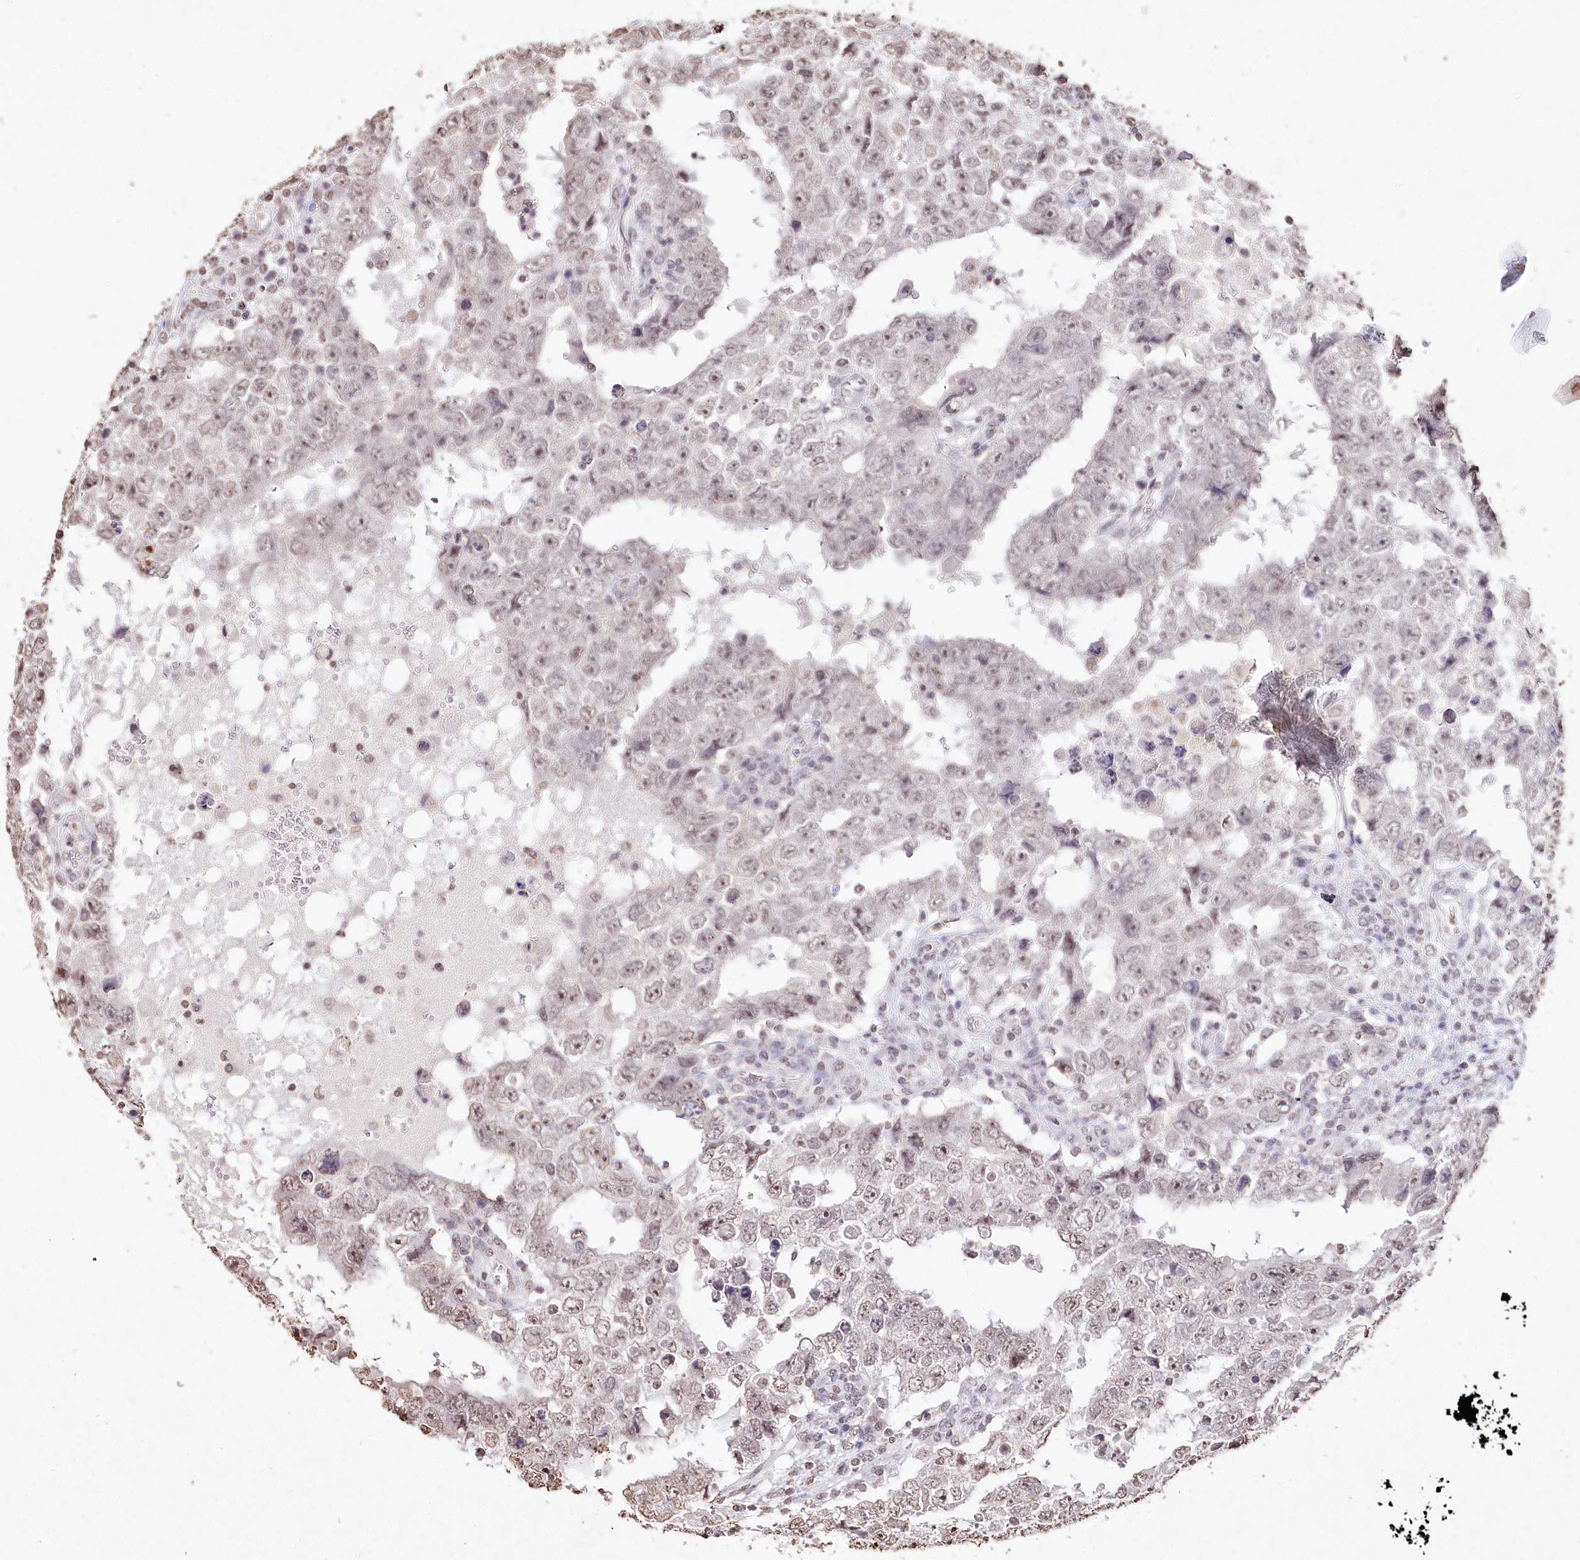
{"staining": {"intensity": "weak", "quantity": ">75%", "location": "nuclear"}, "tissue": "testis cancer", "cell_type": "Tumor cells", "image_type": "cancer", "snomed": [{"axis": "morphology", "description": "Carcinoma, Embryonal, NOS"}, {"axis": "topography", "description": "Testis"}], "caption": "Human testis embryonal carcinoma stained with a protein marker exhibits weak staining in tumor cells.", "gene": "DMXL1", "patient": {"sex": "male", "age": 26}}